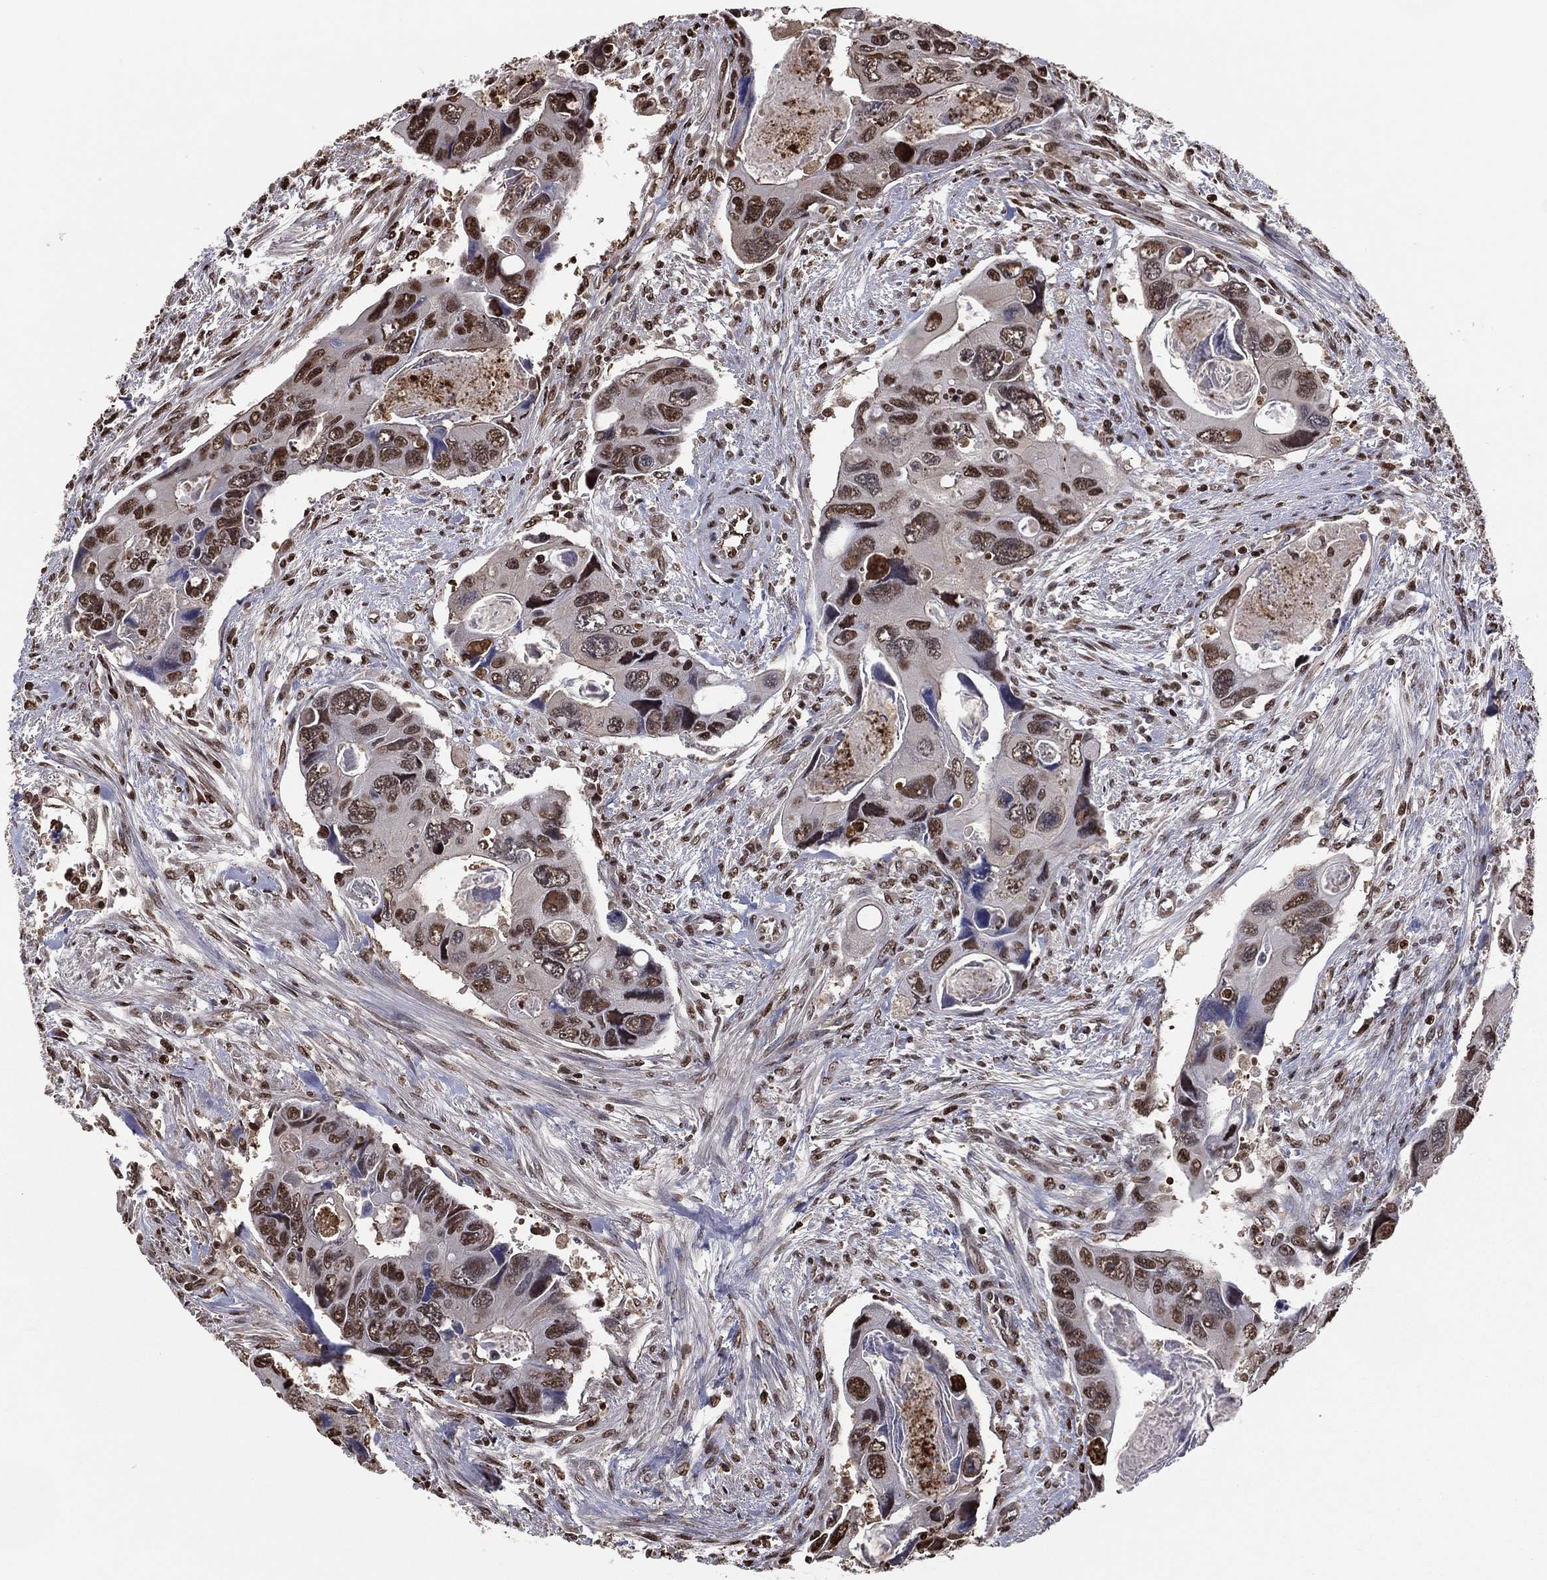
{"staining": {"intensity": "strong", "quantity": "25%-75%", "location": "nuclear"}, "tissue": "colorectal cancer", "cell_type": "Tumor cells", "image_type": "cancer", "snomed": [{"axis": "morphology", "description": "Adenocarcinoma, NOS"}, {"axis": "topography", "description": "Rectum"}], "caption": "This is an image of IHC staining of colorectal cancer, which shows strong expression in the nuclear of tumor cells.", "gene": "GAPDH", "patient": {"sex": "male", "age": 62}}